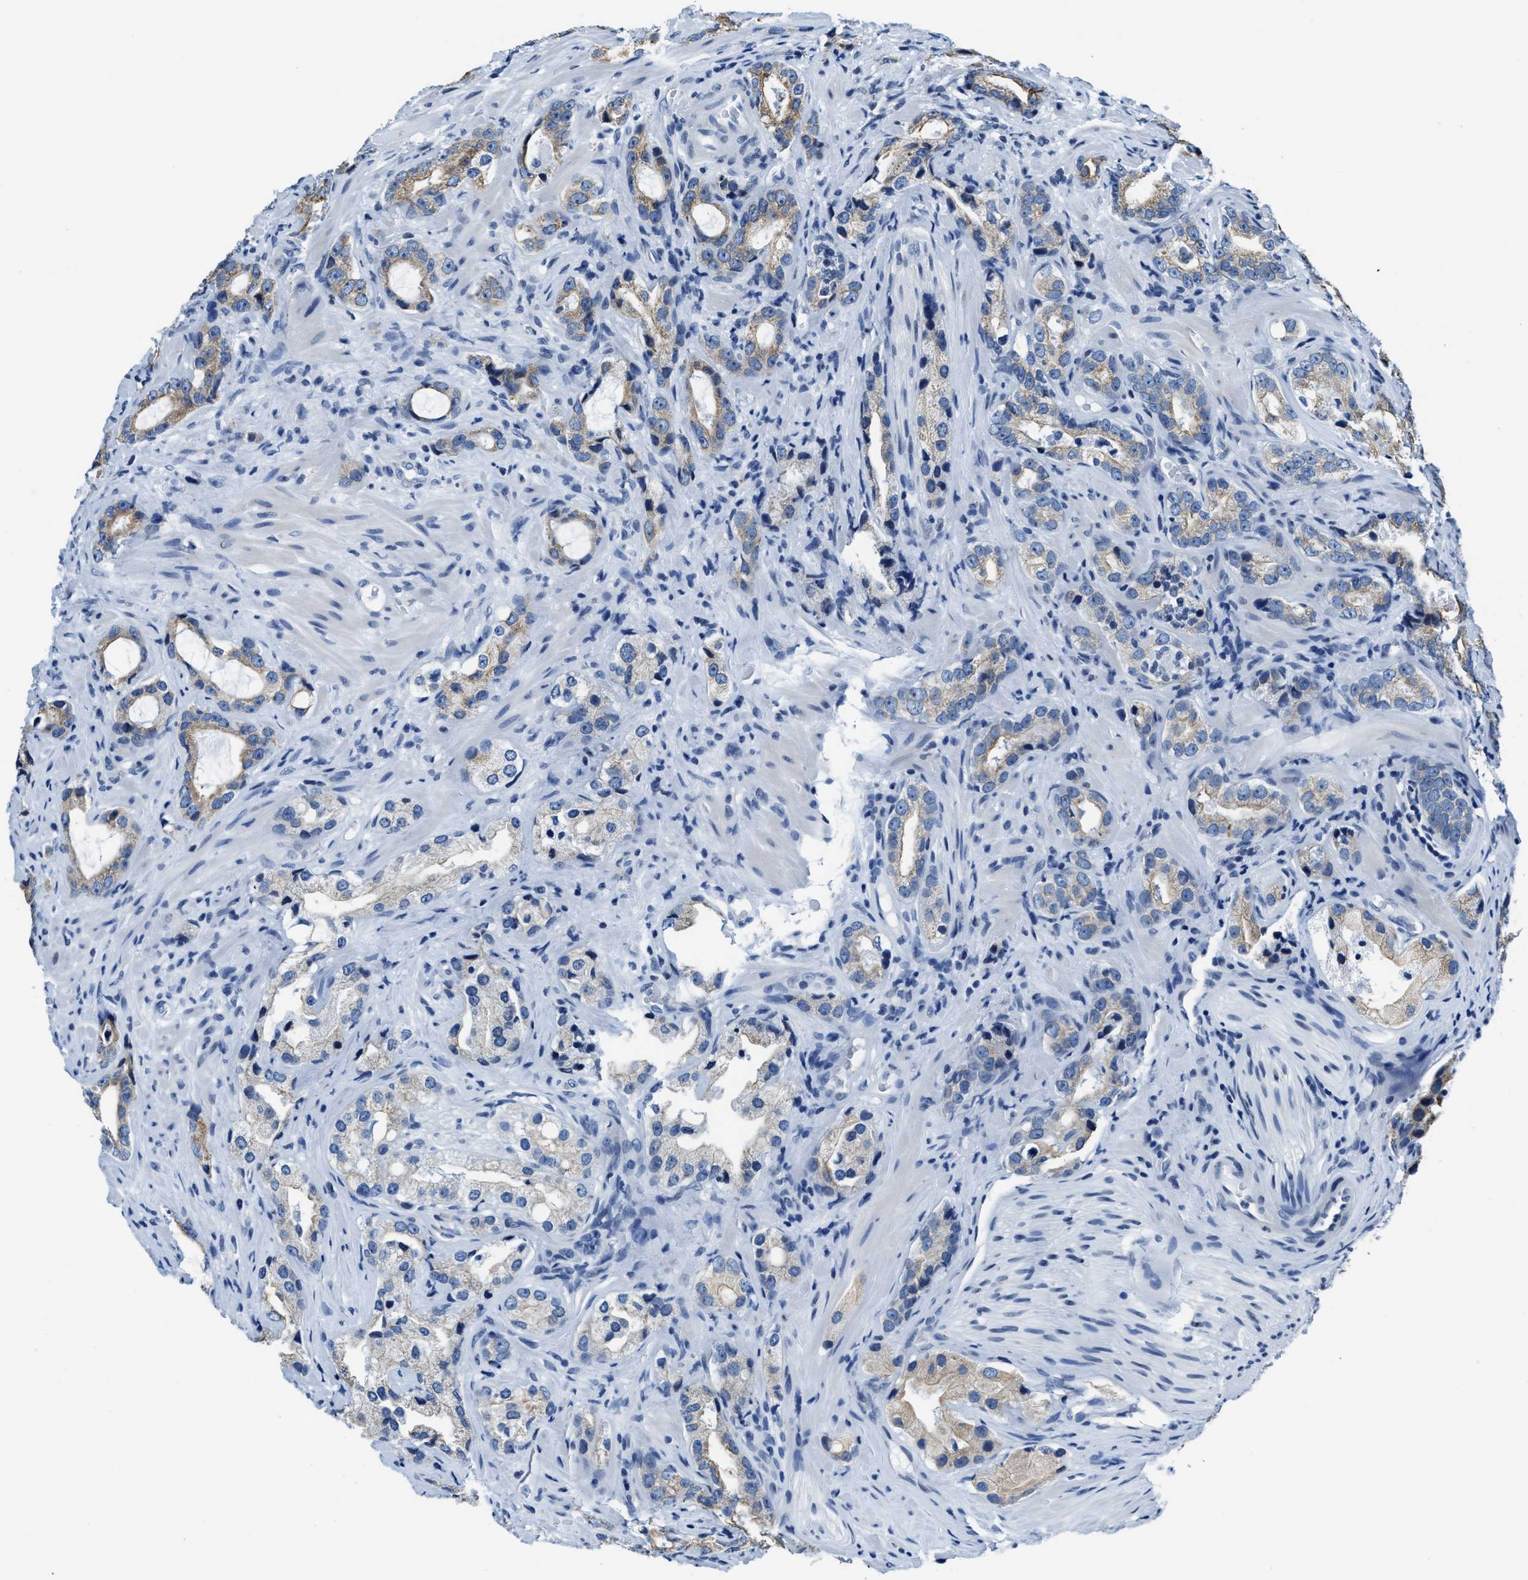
{"staining": {"intensity": "weak", "quantity": ">75%", "location": "cytoplasmic/membranous"}, "tissue": "prostate cancer", "cell_type": "Tumor cells", "image_type": "cancer", "snomed": [{"axis": "morphology", "description": "Adenocarcinoma, High grade"}, {"axis": "topography", "description": "Prostate"}], "caption": "Adenocarcinoma (high-grade) (prostate) tissue shows weak cytoplasmic/membranous expression in about >75% of tumor cells, visualized by immunohistochemistry.", "gene": "ASZ1", "patient": {"sex": "male", "age": 63}}